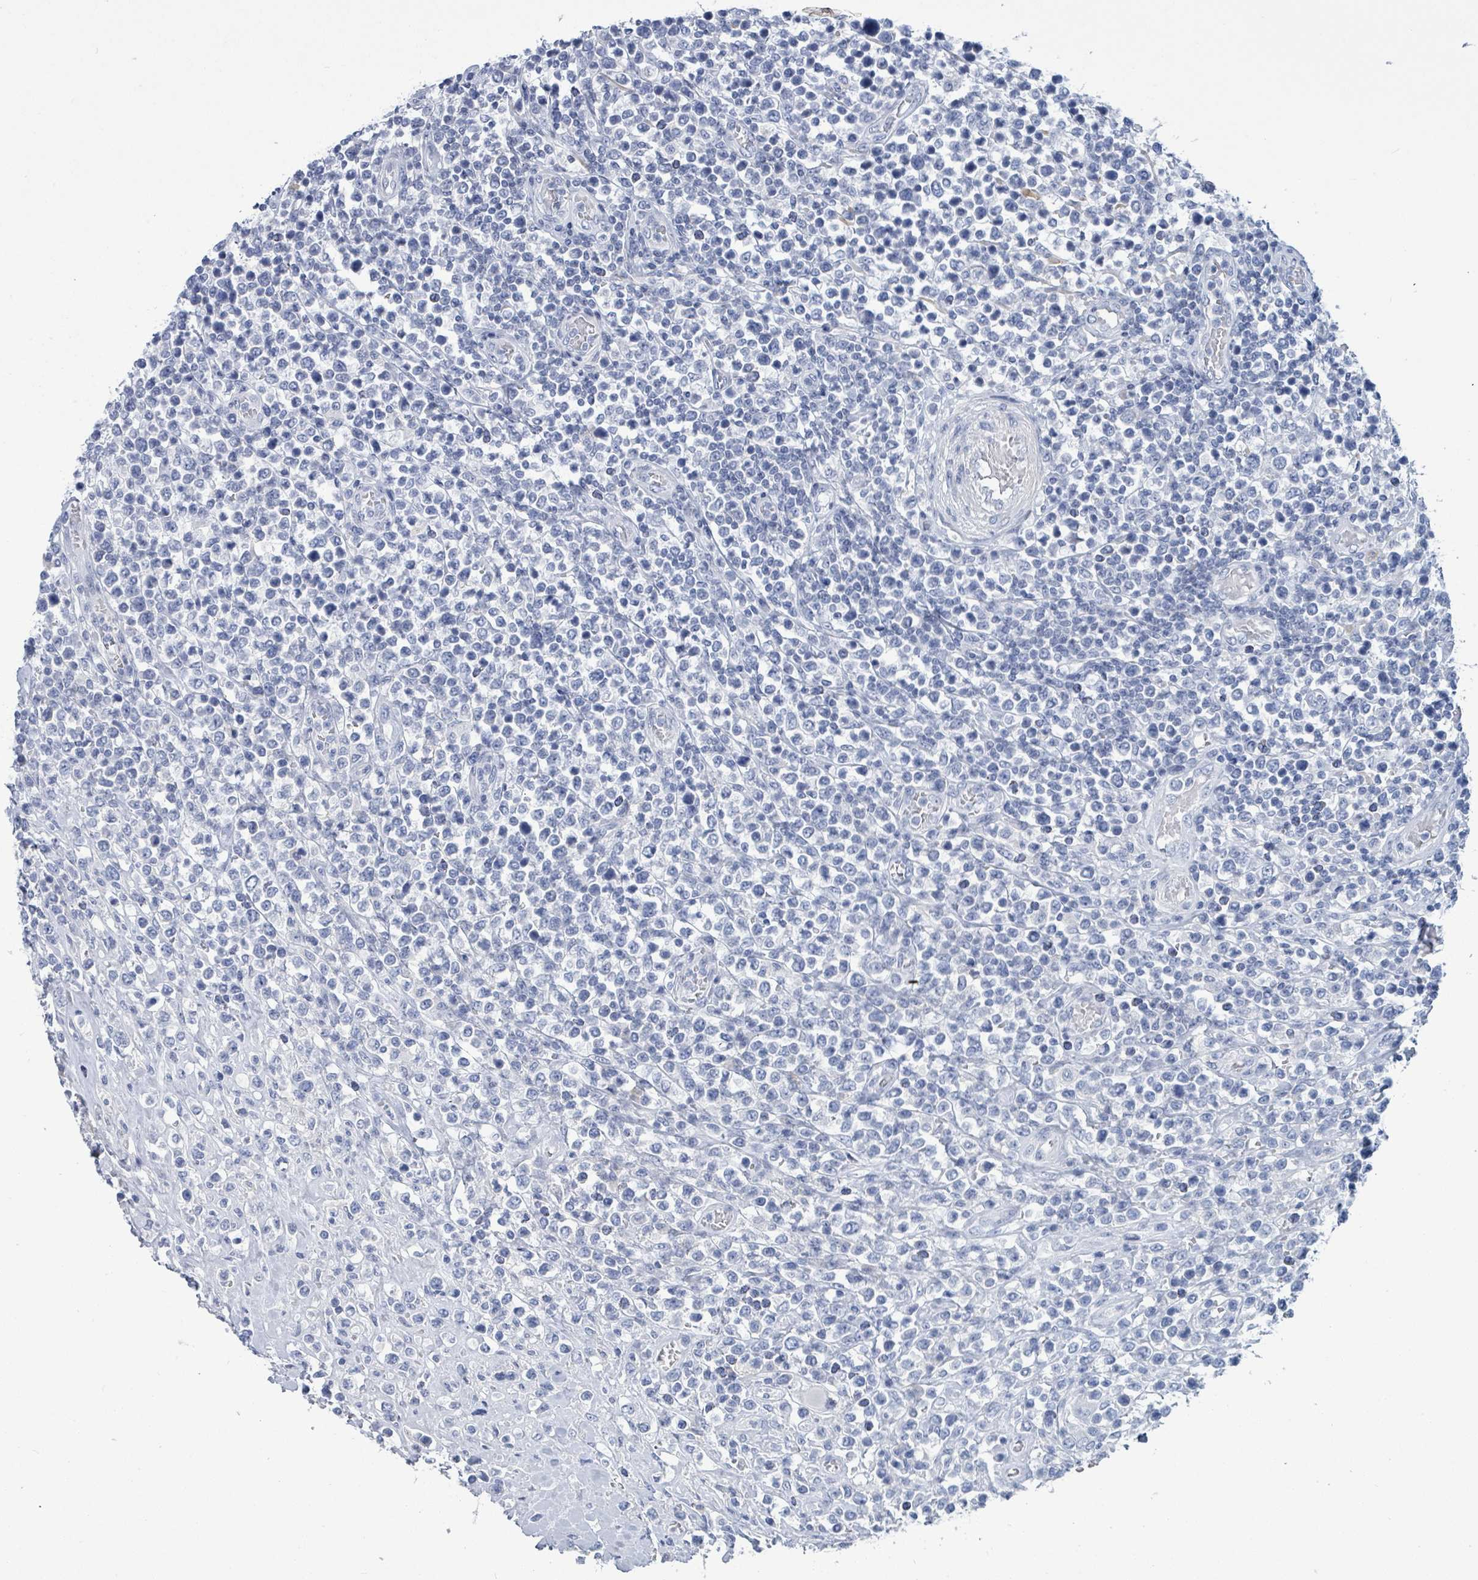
{"staining": {"intensity": "negative", "quantity": "none", "location": "none"}, "tissue": "lymphoma", "cell_type": "Tumor cells", "image_type": "cancer", "snomed": [{"axis": "morphology", "description": "Malignant lymphoma, non-Hodgkin's type, High grade"}, {"axis": "topography", "description": "Soft tissue"}], "caption": "DAB immunohistochemical staining of malignant lymphoma, non-Hodgkin's type (high-grade) demonstrates no significant staining in tumor cells.", "gene": "NTN3", "patient": {"sex": "female", "age": 56}}